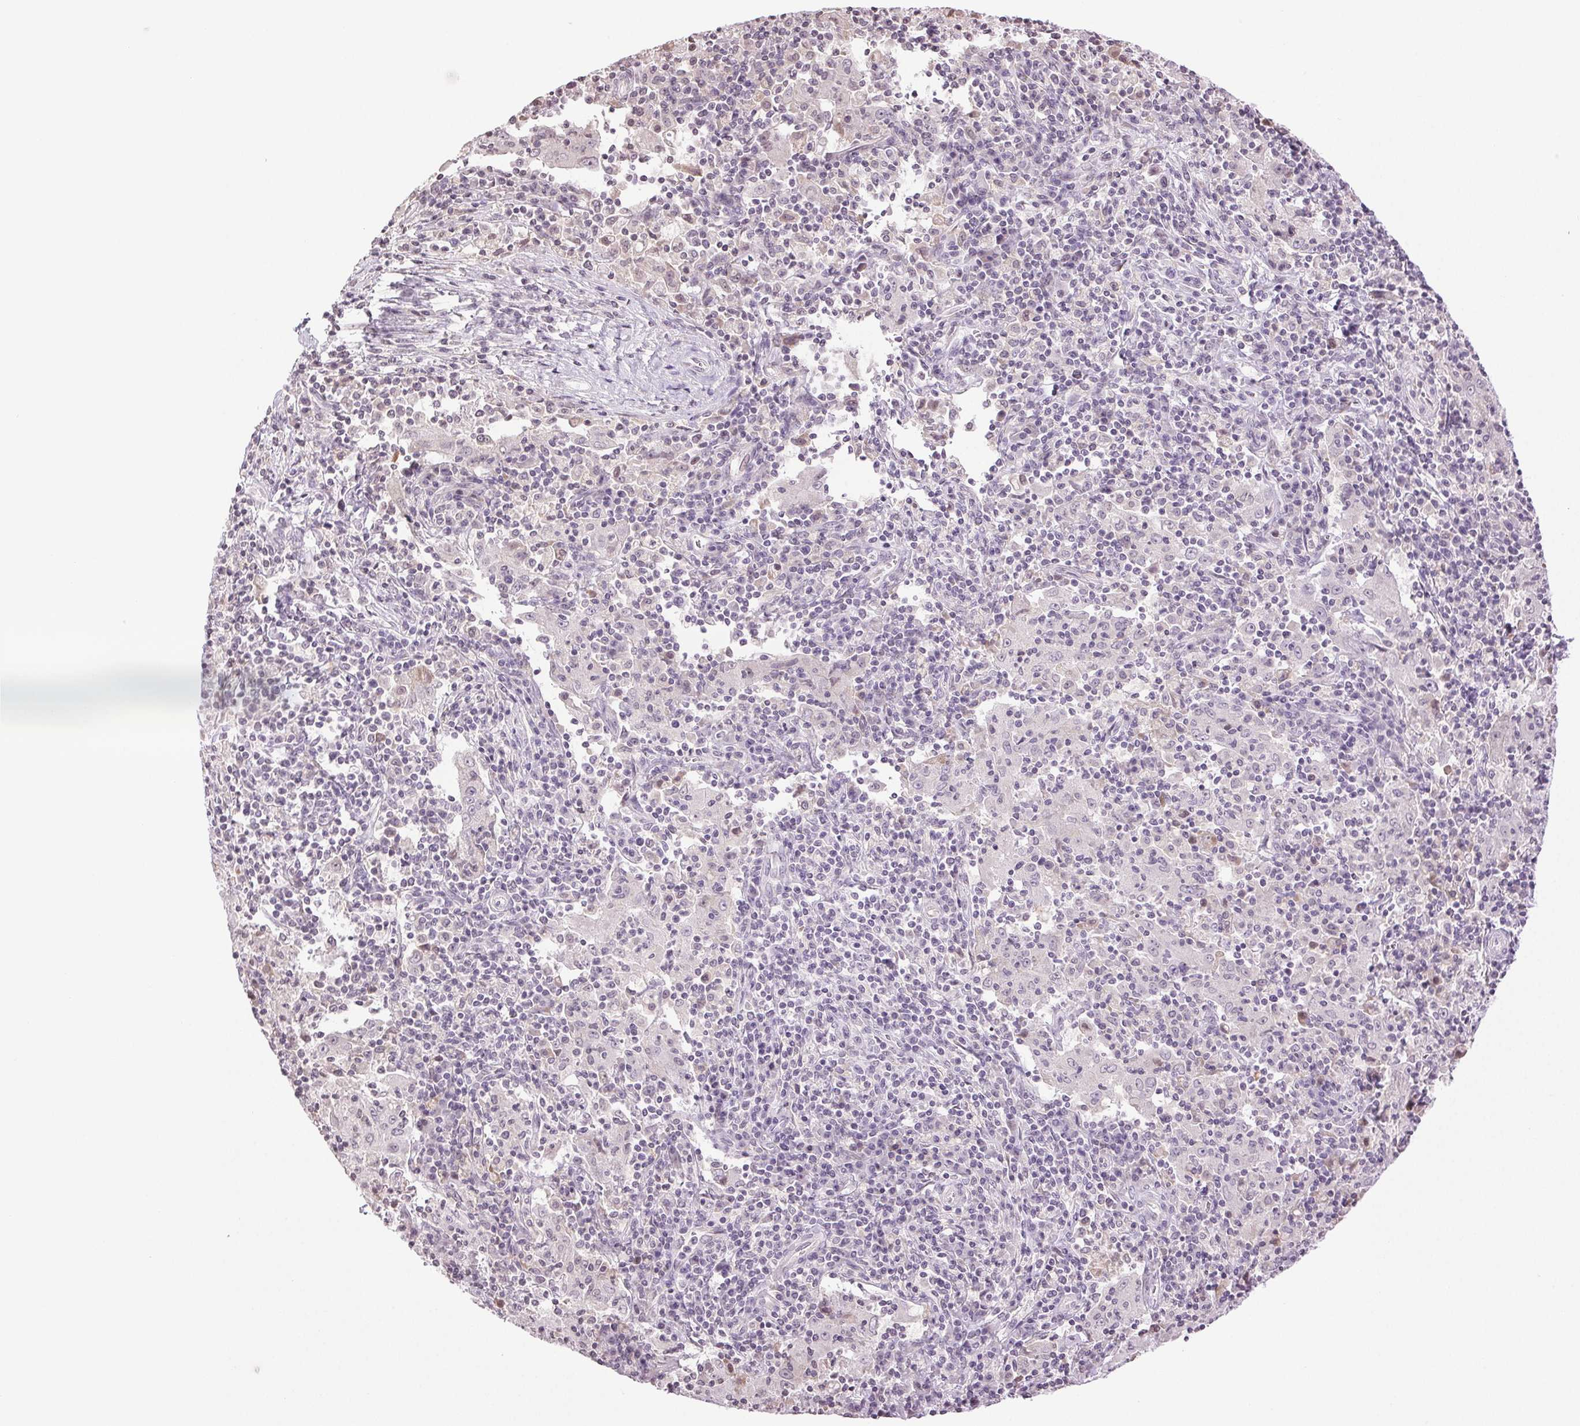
{"staining": {"intensity": "negative", "quantity": "none", "location": "none"}, "tissue": "pancreatic cancer", "cell_type": "Tumor cells", "image_type": "cancer", "snomed": [{"axis": "morphology", "description": "Adenocarcinoma, NOS"}, {"axis": "topography", "description": "Pancreas"}], "caption": "An immunohistochemistry (IHC) histopathology image of pancreatic adenocarcinoma is shown. There is no staining in tumor cells of pancreatic adenocarcinoma.", "gene": "TNNT3", "patient": {"sex": "male", "age": 63}}